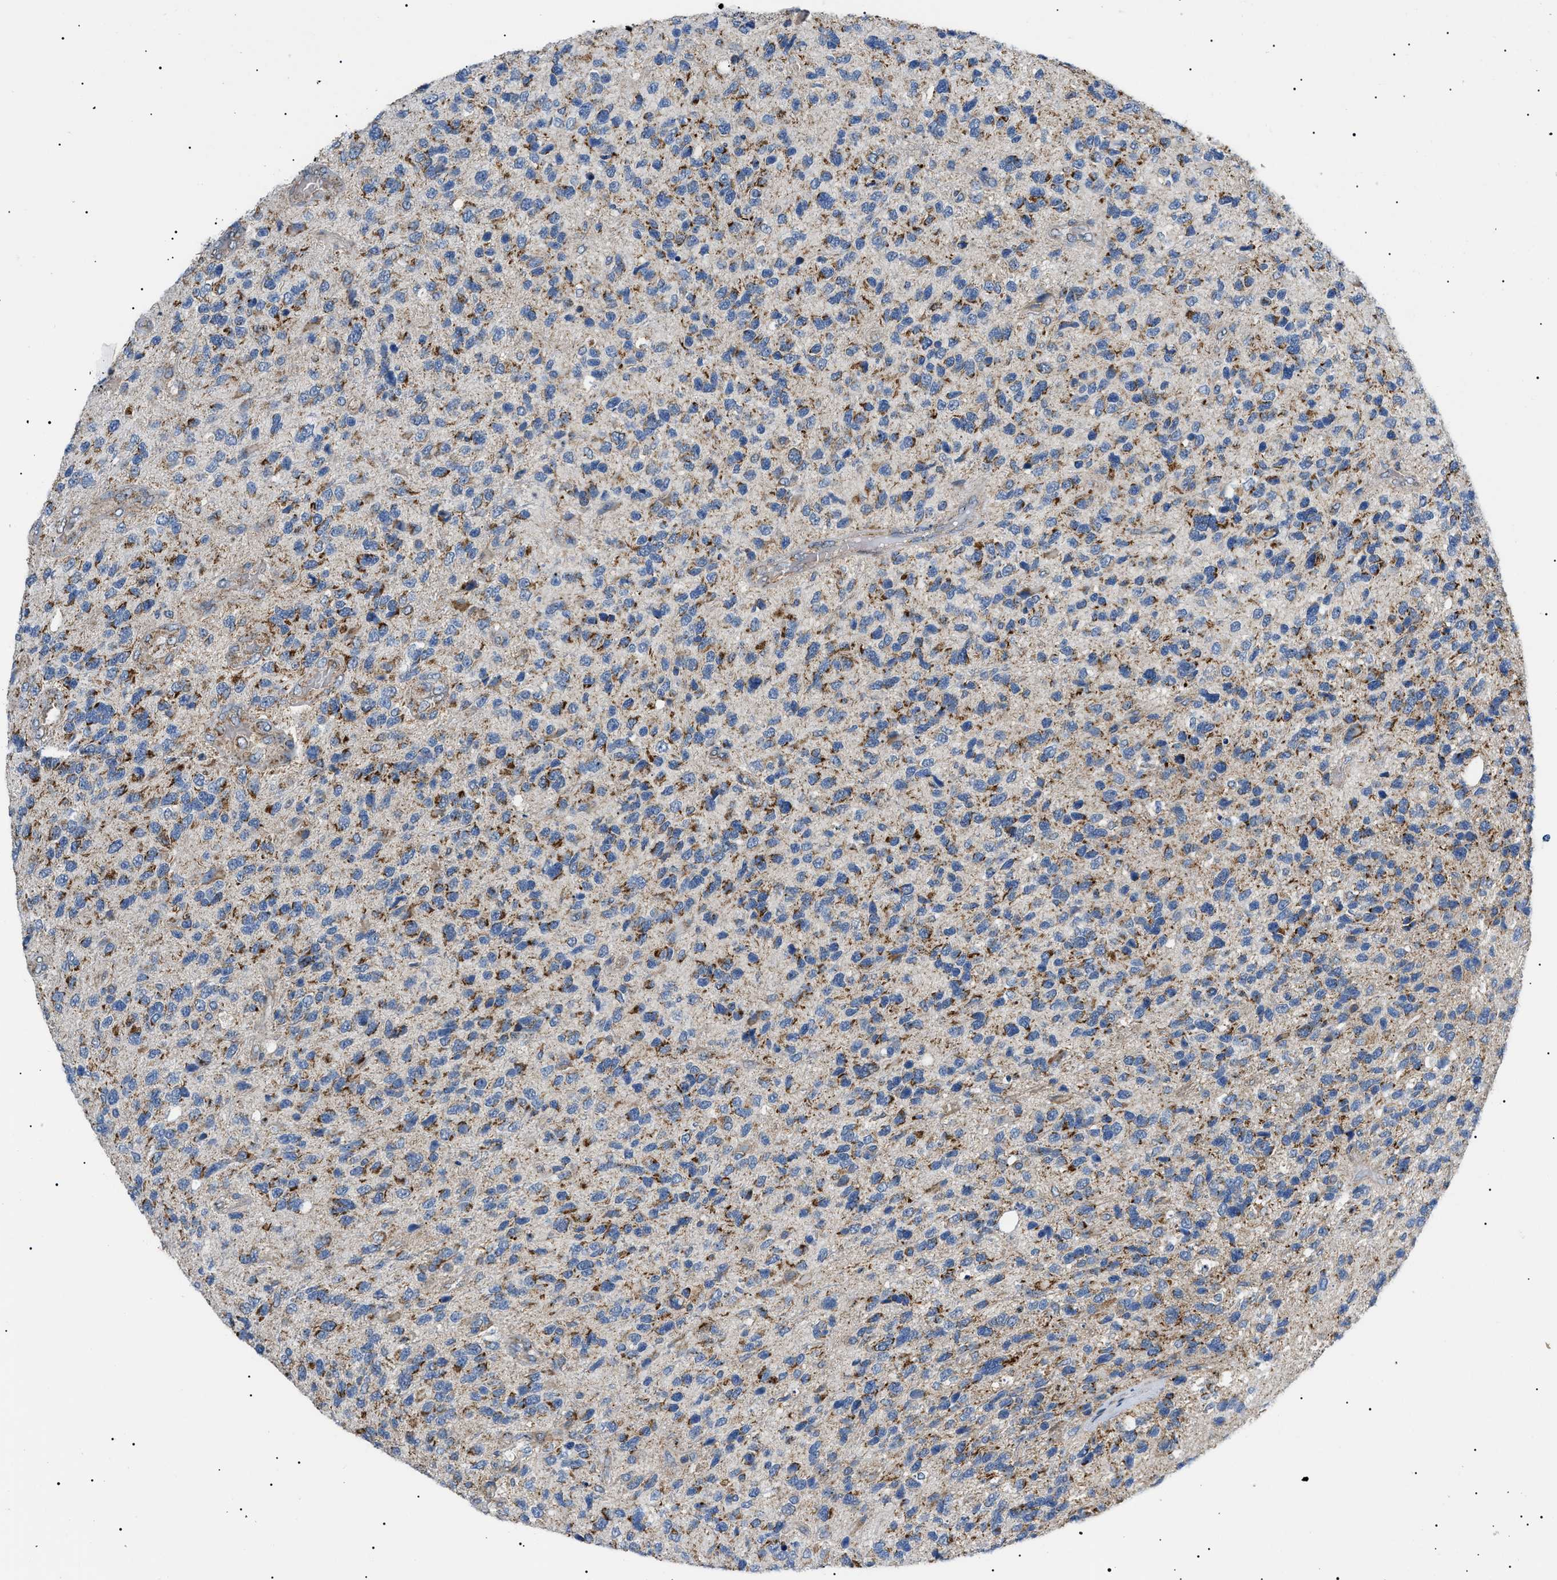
{"staining": {"intensity": "moderate", "quantity": "25%-75%", "location": "cytoplasmic/membranous"}, "tissue": "glioma", "cell_type": "Tumor cells", "image_type": "cancer", "snomed": [{"axis": "morphology", "description": "Glioma, malignant, High grade"}, {"axis": "topography", "description": "Brain"}], "caption": "The micrograph demonstrates a brown stain indicating the presence of a protein in the cytoplasmic/membranous of tumor cells in malignant glioma (high-grade). (DAB (3,3'-diaminobenzidine) = brown stain, brightfield microscopy at high magnification).", "gene": "TOMM6", "patient": {"sex": "female", "age": 58}}